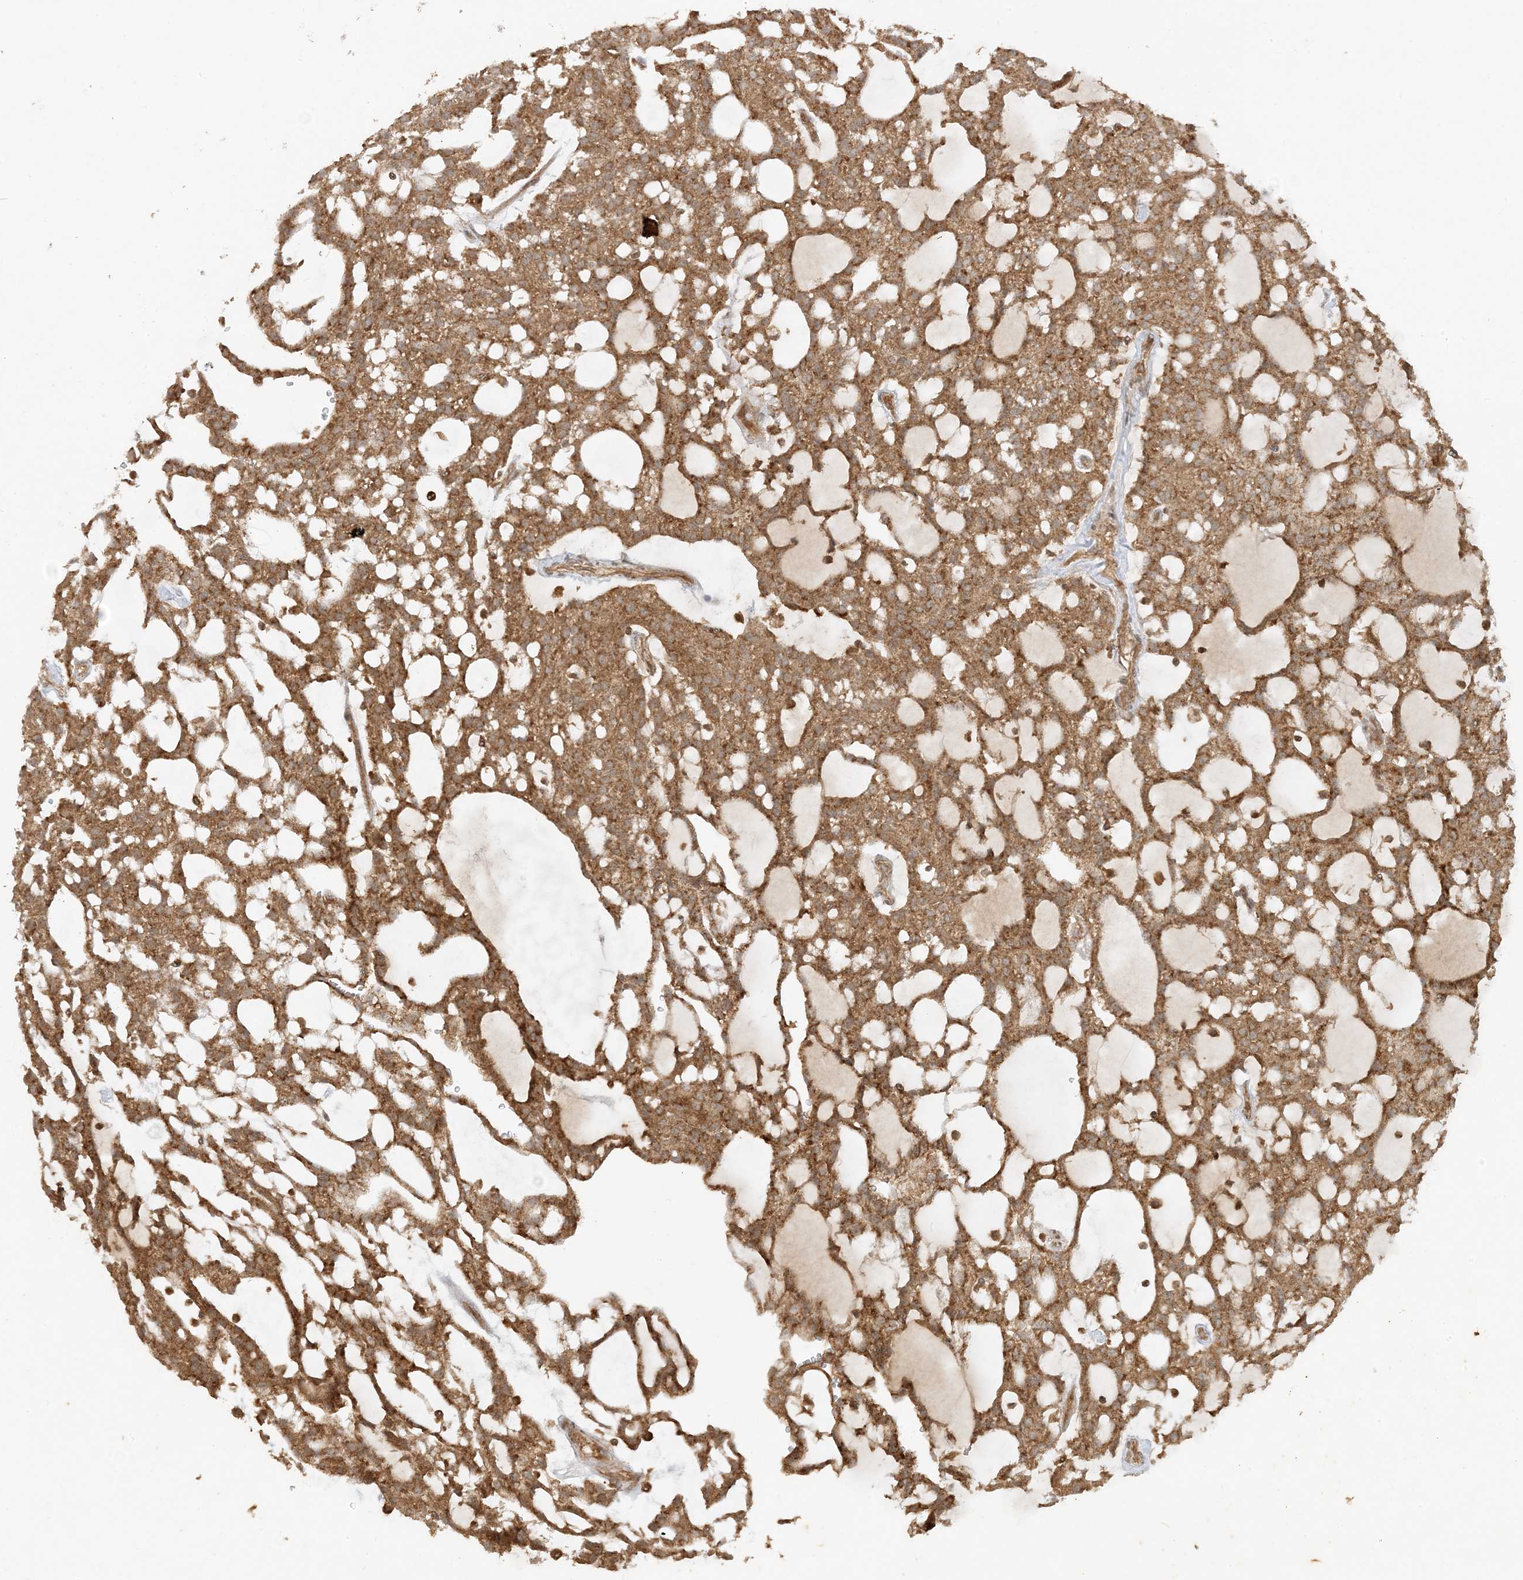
{"staining": {"intensity": "moderate", "quantity": ">75%", "location": "cytoplasmic/membranous"}, "tissue": "renal cancer", "cell_type": "Tumor cells", "image_type": "cancer", "snomed": [{"axis": "morphology", "description": "Adenocarcinoma, NOS"}, {"axis": "topography", "description": "Kidney"}], "caption": "Renal adenocarcinoma stained with a protein marker reveals moderate staining in tumor cells.", "gene": "XRN1", "patient": {"sex": "male", "age": 63}}